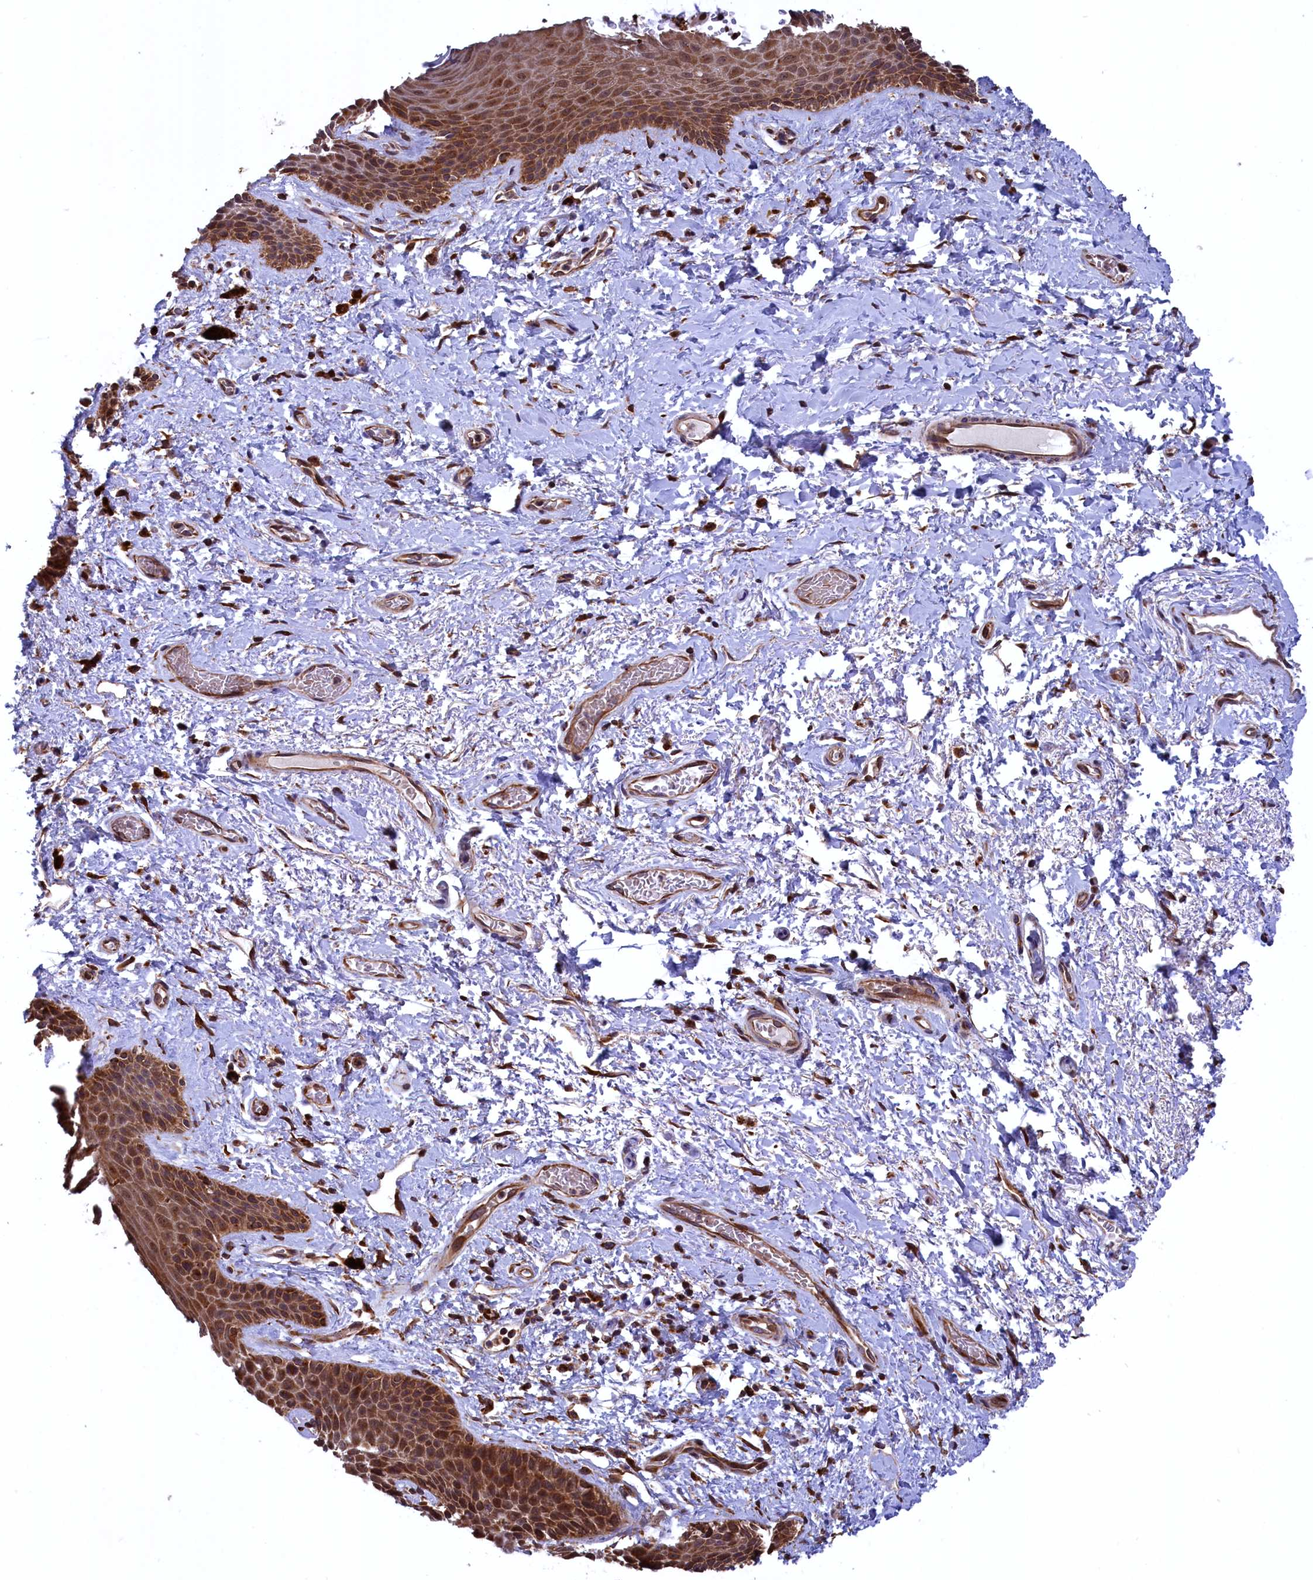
{"staining": {"intensity": "strong", "quantity": ">75%", "location": "cytoplasmic/membranous"}, "tissue": "skin", "cell_type": "Epidermal cells", "image_type": "normal", "snomed": [{"axis": "morphology", "description": "Normal tissue, NOS"}, {"axis": "topography", "description": "Anal"}], "caption": "A high-resolution histopathology image shows IHC staining of benign skin, which shows strong cytoplasmic/membranous positivity in approximately >75% of epidermal cells.", "gene": "PLA2G4C", "patient": {"sex": "female", "age": 46}}